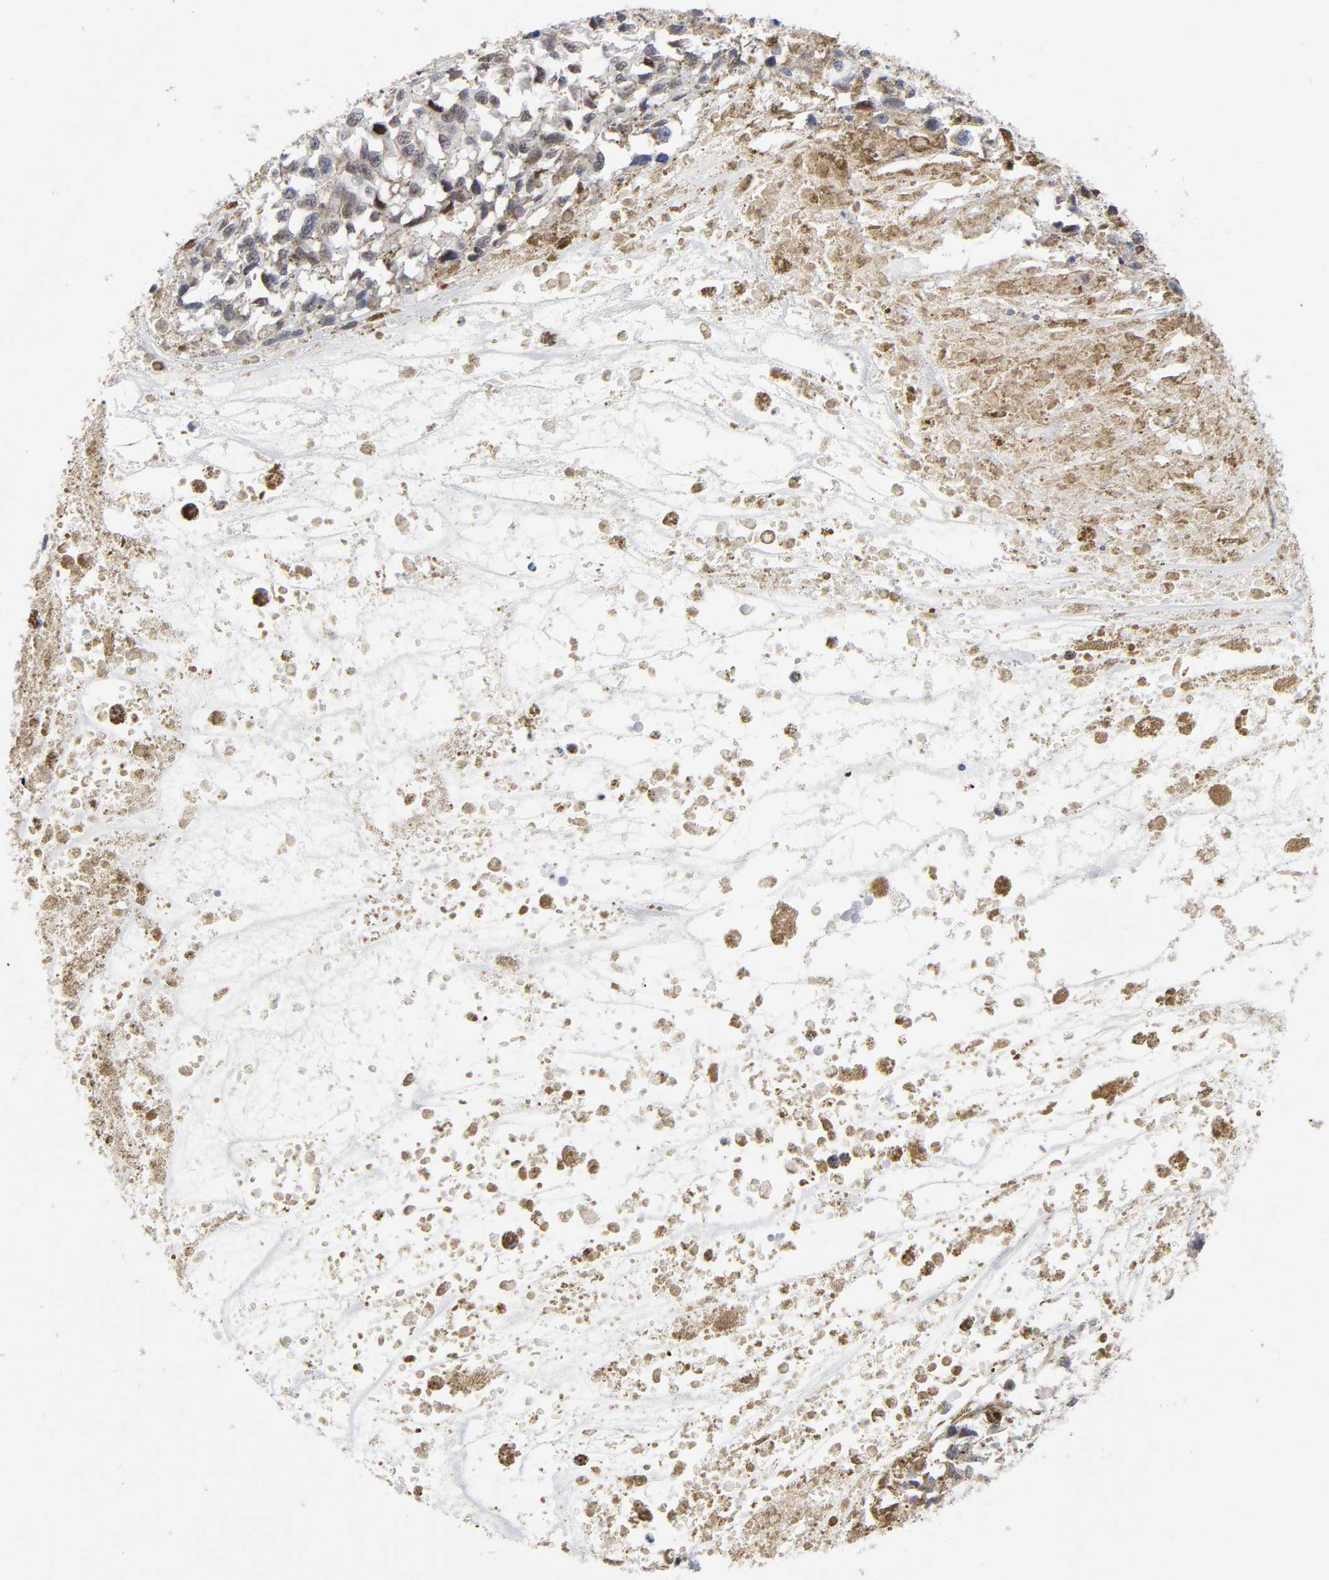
{"staining": {"intensity": "strong", "quantity": ">75%", "location": "cytoplasmic/membranous,nuclear"}, "tissue": "melanoma", "cell_type": "Tumor cells", "image_type": "cancer", "snomed": [{"axis": "morphology", "description": "Malignant melanoma, Metastatic site"}, {"axis": "topography", "description": "Lymph node"}], "caption": "Strong cytoplasmic/membranous and nuclear expression is present in about >75% of tumor cells in melanoma.", "gene": "STK38", "patient": {"sex": "male", "age": 59}}